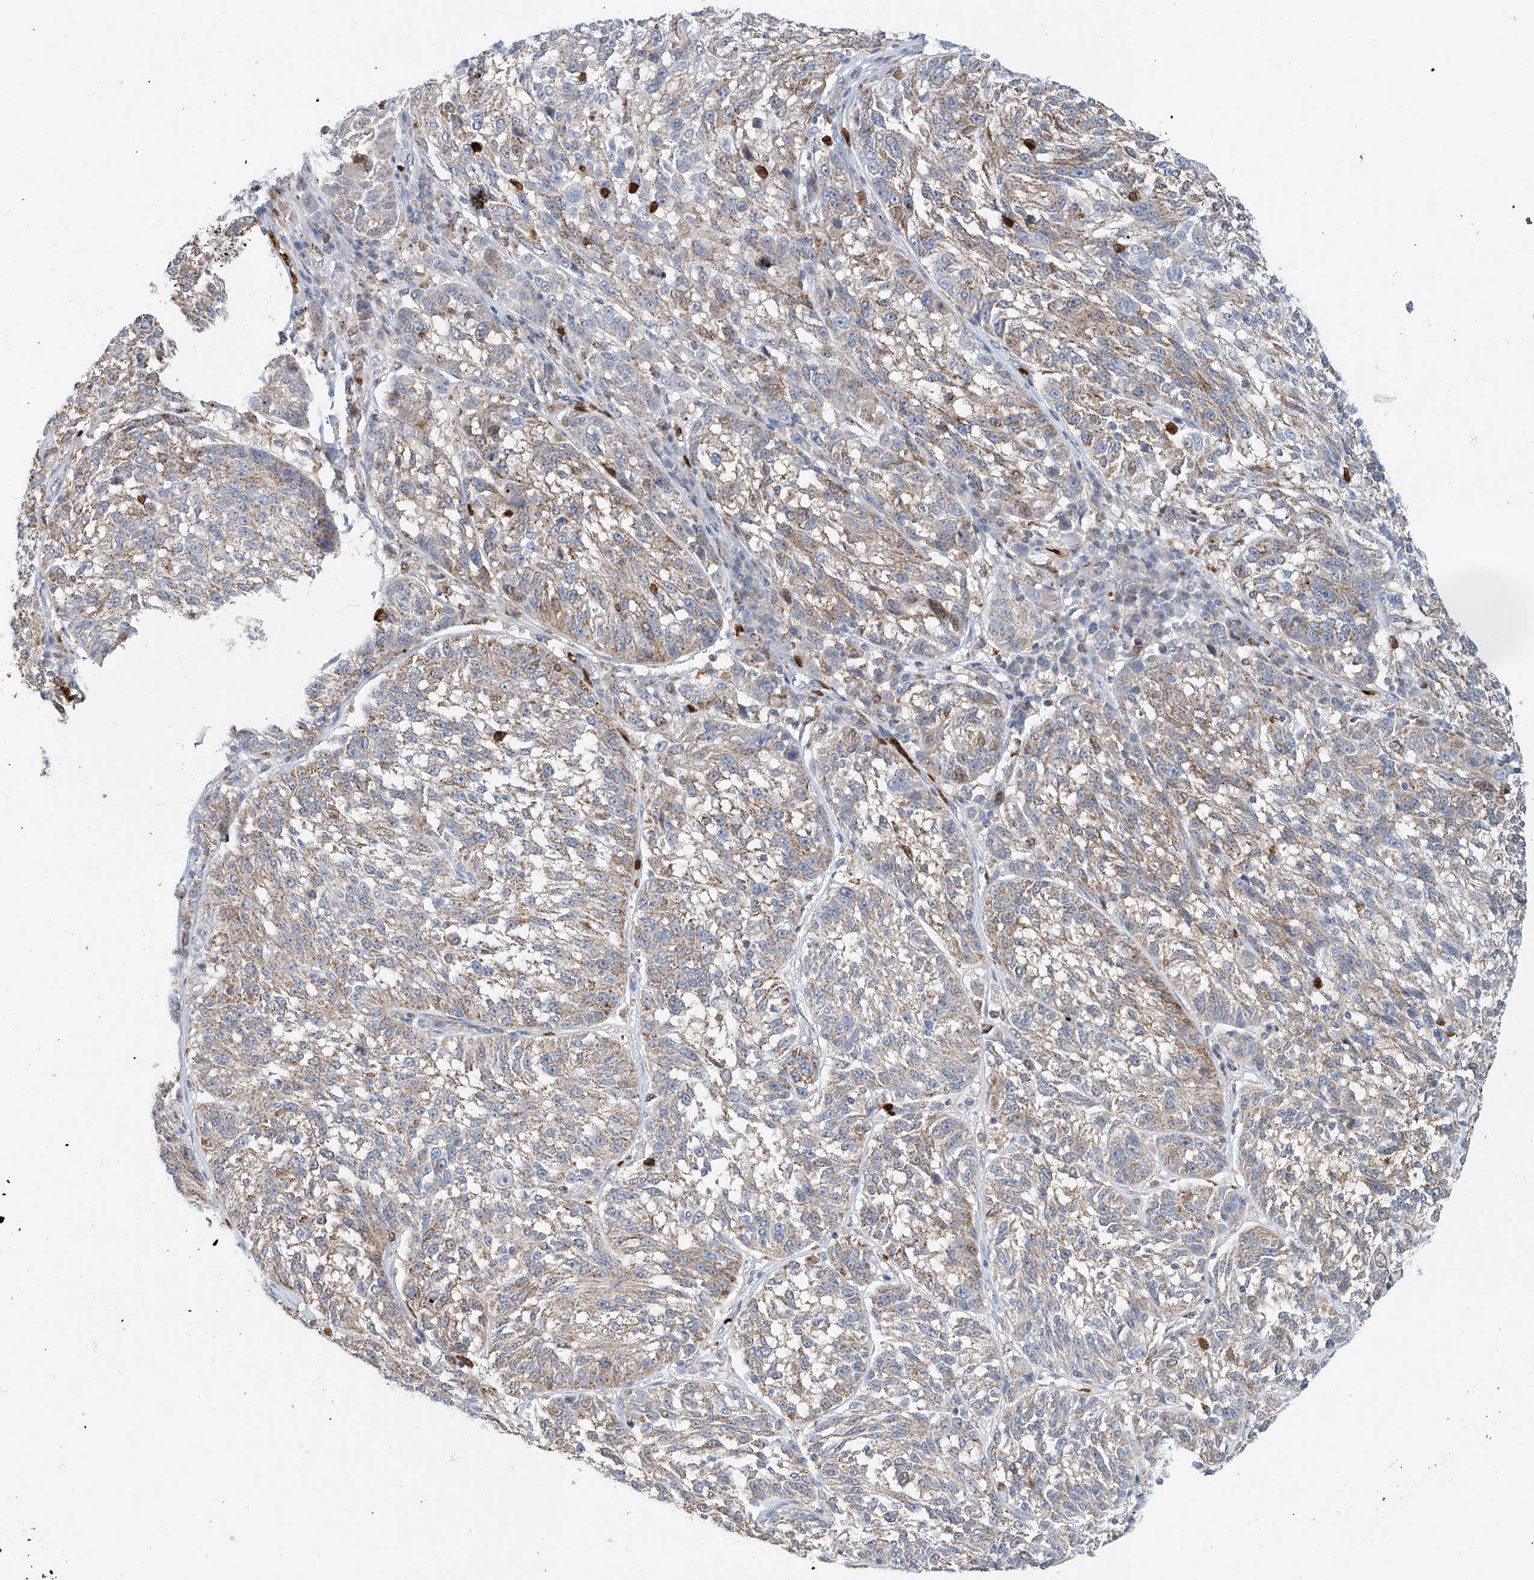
{"staining": {"intensity": "weak", "quantity": ">75%", "location": "cytoplasmic/membranous"}, "tissue": "melanoma", "cell_type": "Tumor cells", "image_type": "cancer", "snomed": [{"axis": "morphology", "description": "Malignant melanoma, NOS"}, {"axis": "topography", "description": "Skin"}], "caption": "Melanoma stained for a protein (brown) exhibits weak cytoplasmic/membranous positive positivity in approximately >75% of tumor cells.", "gene": "PTPRA", "patient": {"sex": "male", "age": 53}}